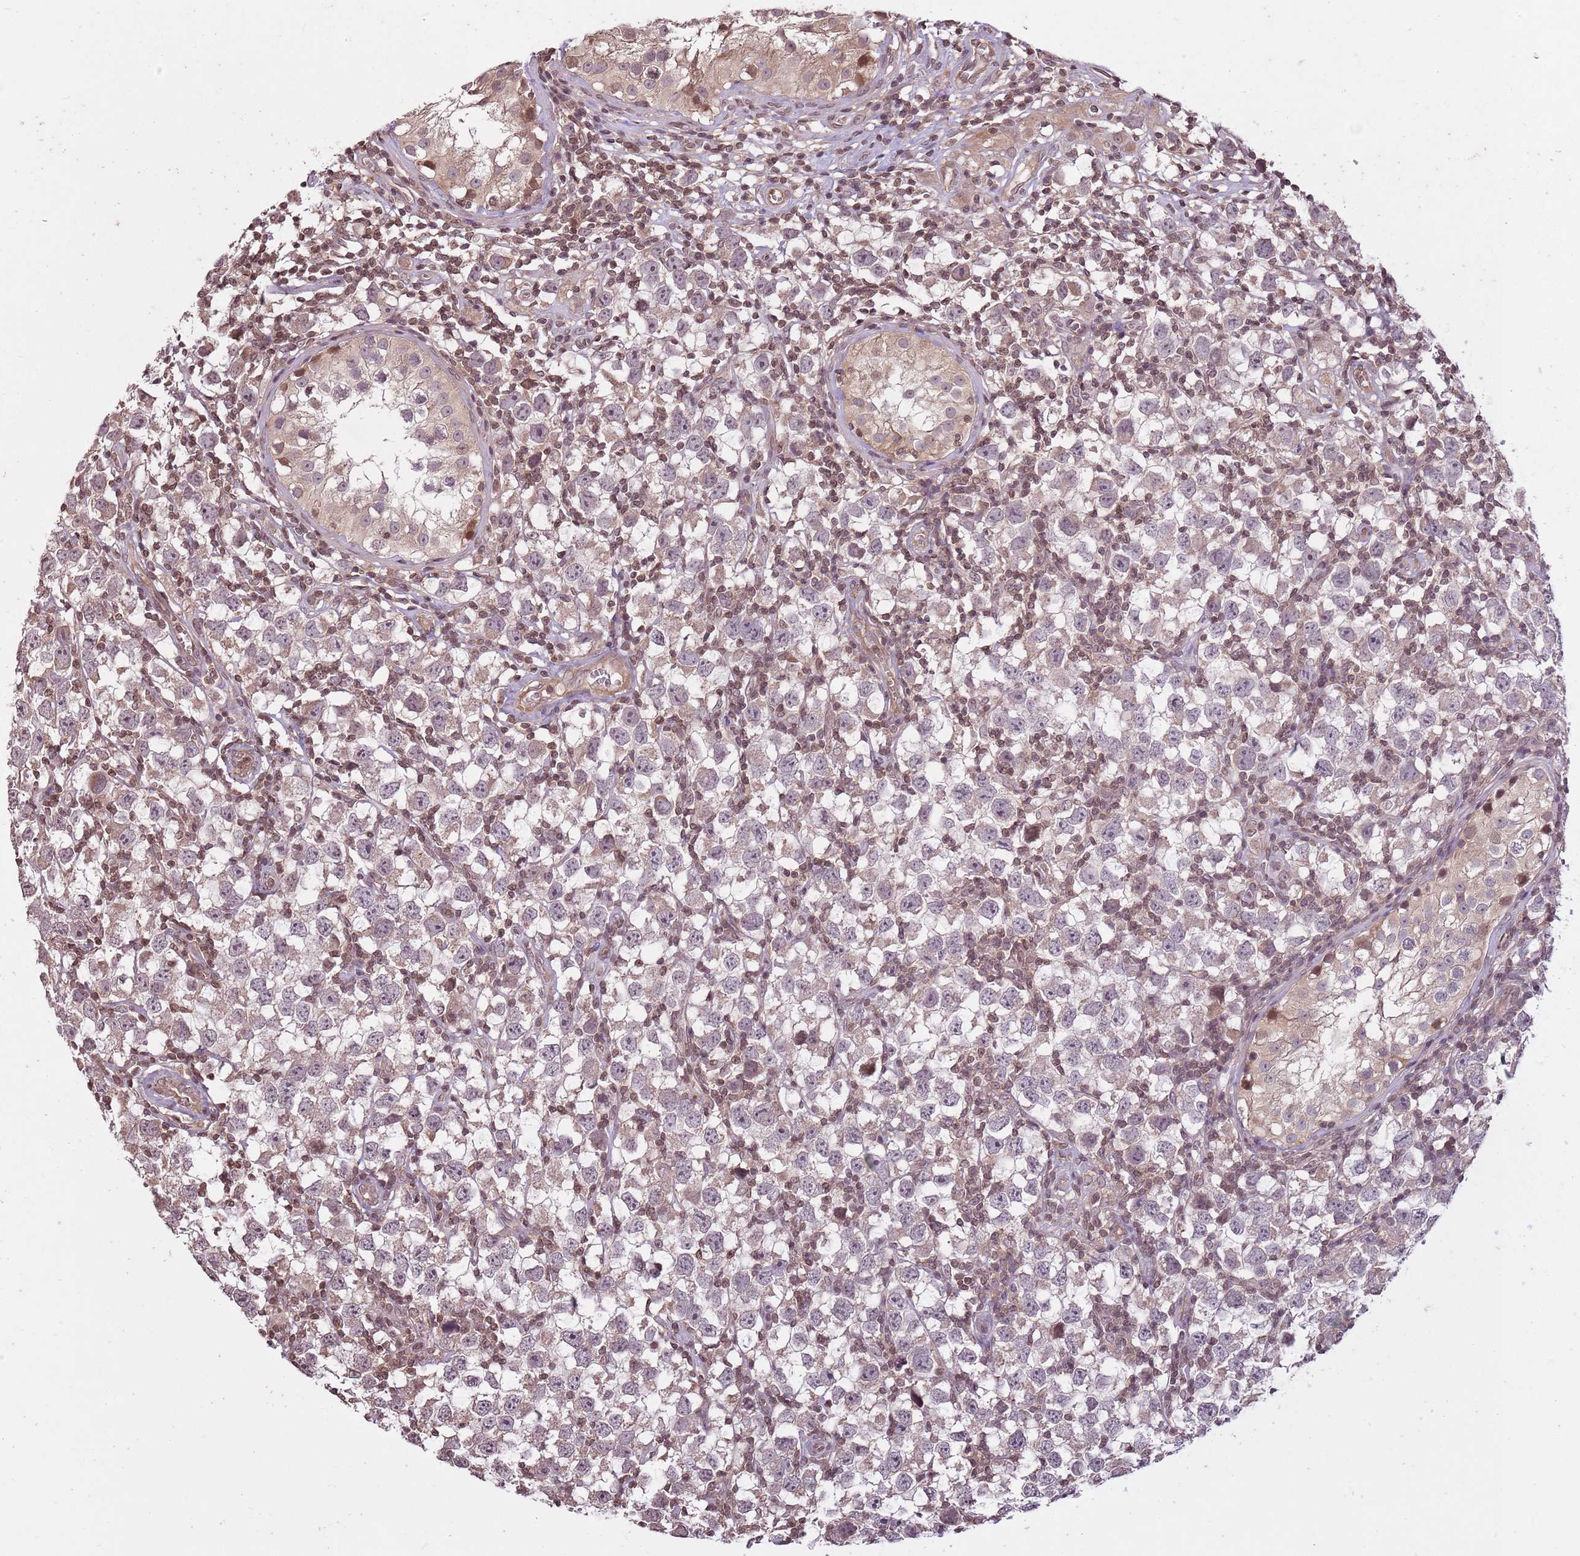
{"staining": {"intensity": "weak", "quantity": "<25%", "location": "cytoplasmic/membranous"}, "tissue": "testis cancer", "cell_type": "Tumor cells", "image_type": "cancer", "snomed": [{"axis": "morphology", "description": "Seminoma, NOS"}, {"axis": "morphology", "description": "Carcinoma, Embryonal, NOS"}, {"axis": "topography", "description": "Testis"}], "caption": "The immunohistochemistry (IHC) photomicrograph has no significant staining in tumor cells of seminoma (testis) tissue.", "gene": "CAPN9", "patient": {"sex": "male", "age": 29}}